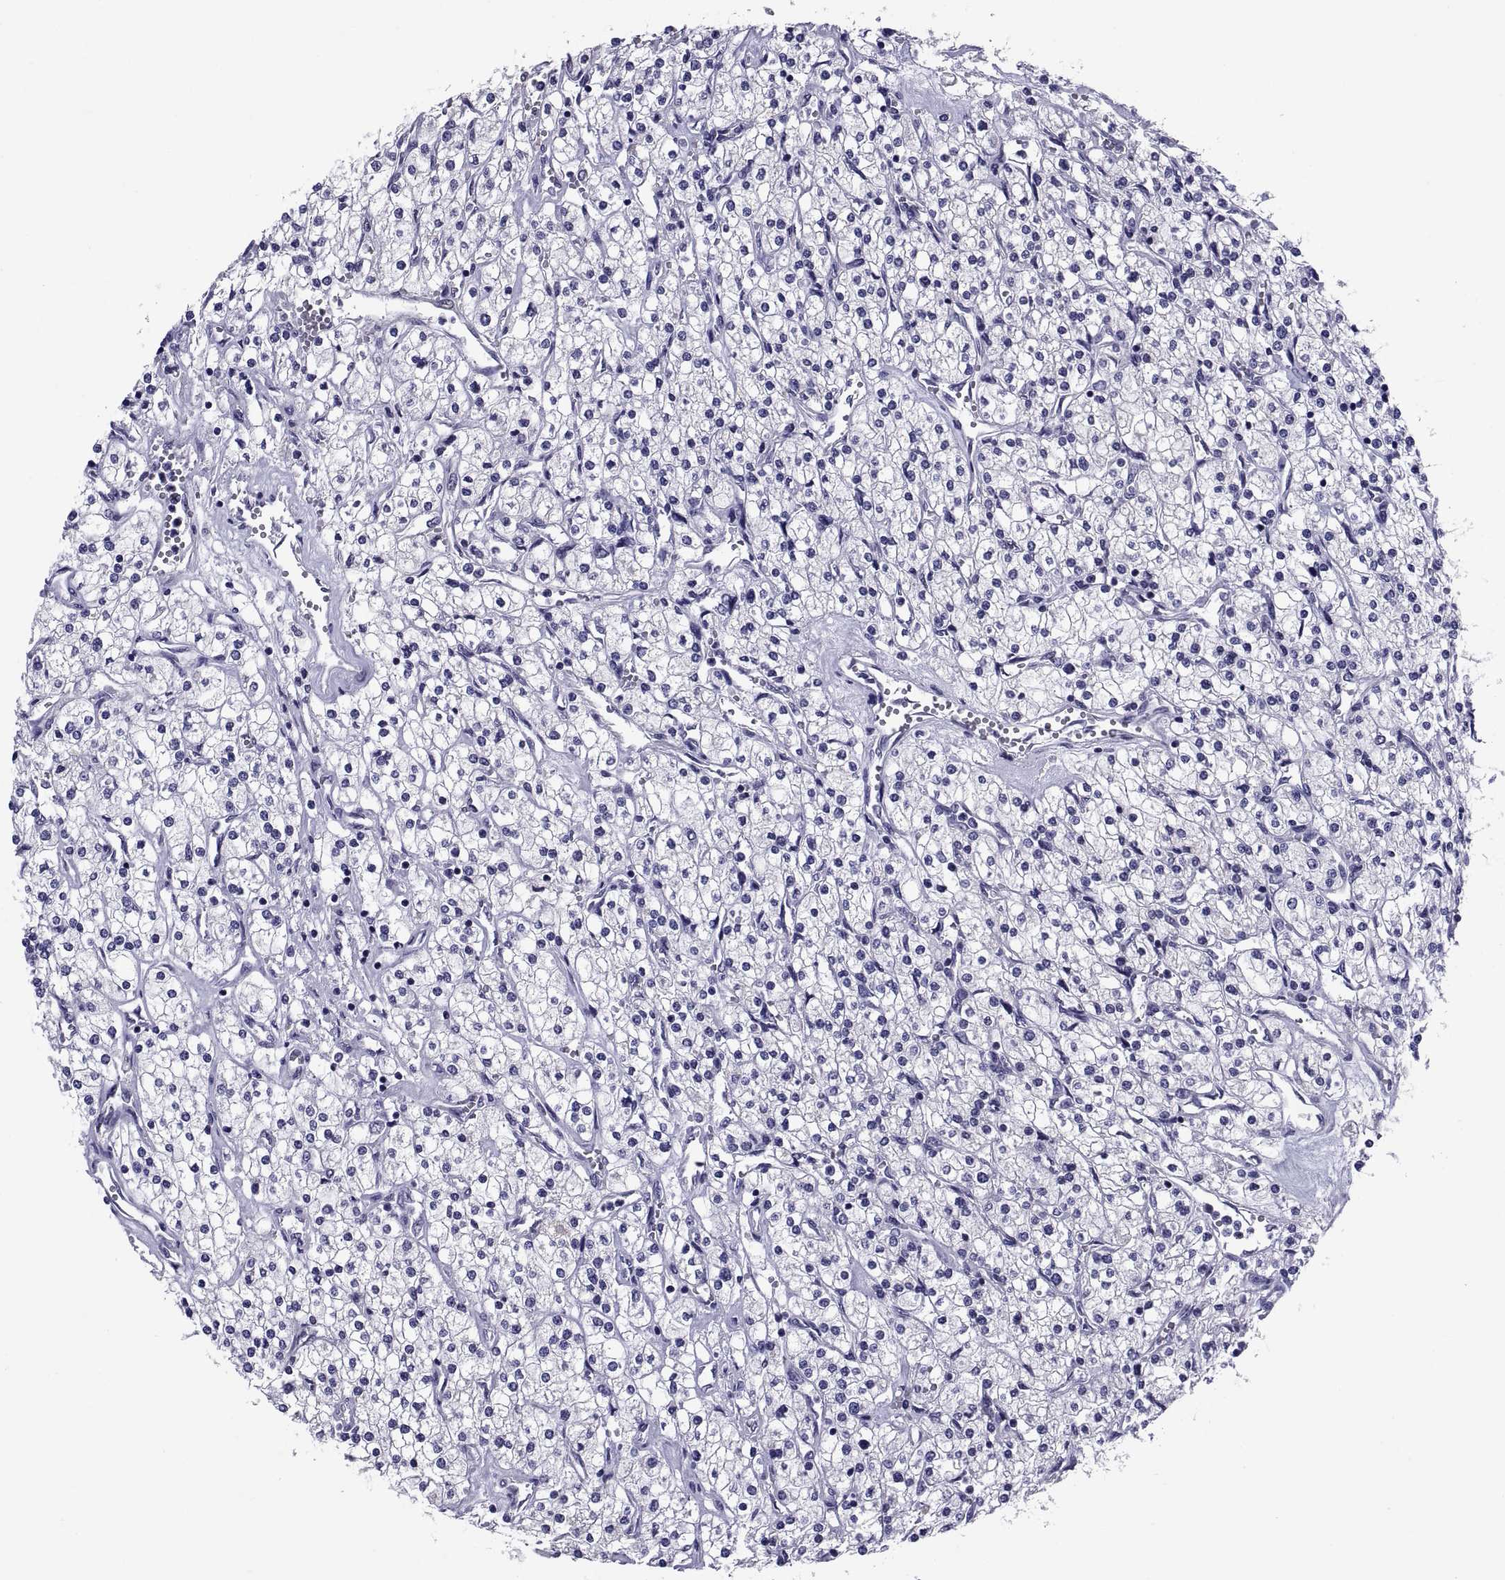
{"staining": {"intensity": "negative", "quantity": "none", "location": "none"}, "tissue": "renal cancer", "cell_type": "Tumor cells", "image_type": "cancer", "snomed": [{"axis": "morphology", "description": "Adenocarcinoma, NOS"}, {"axis": "topography", "description": "Kidney"}], "caption": "High power microscopy image of an IHC photomicrograph of renal adenocarcinoma, revealing no significant staining in tumor cells.", "gene": "TGFBR3L", "patient": {"sex": "male", "age": 80}}